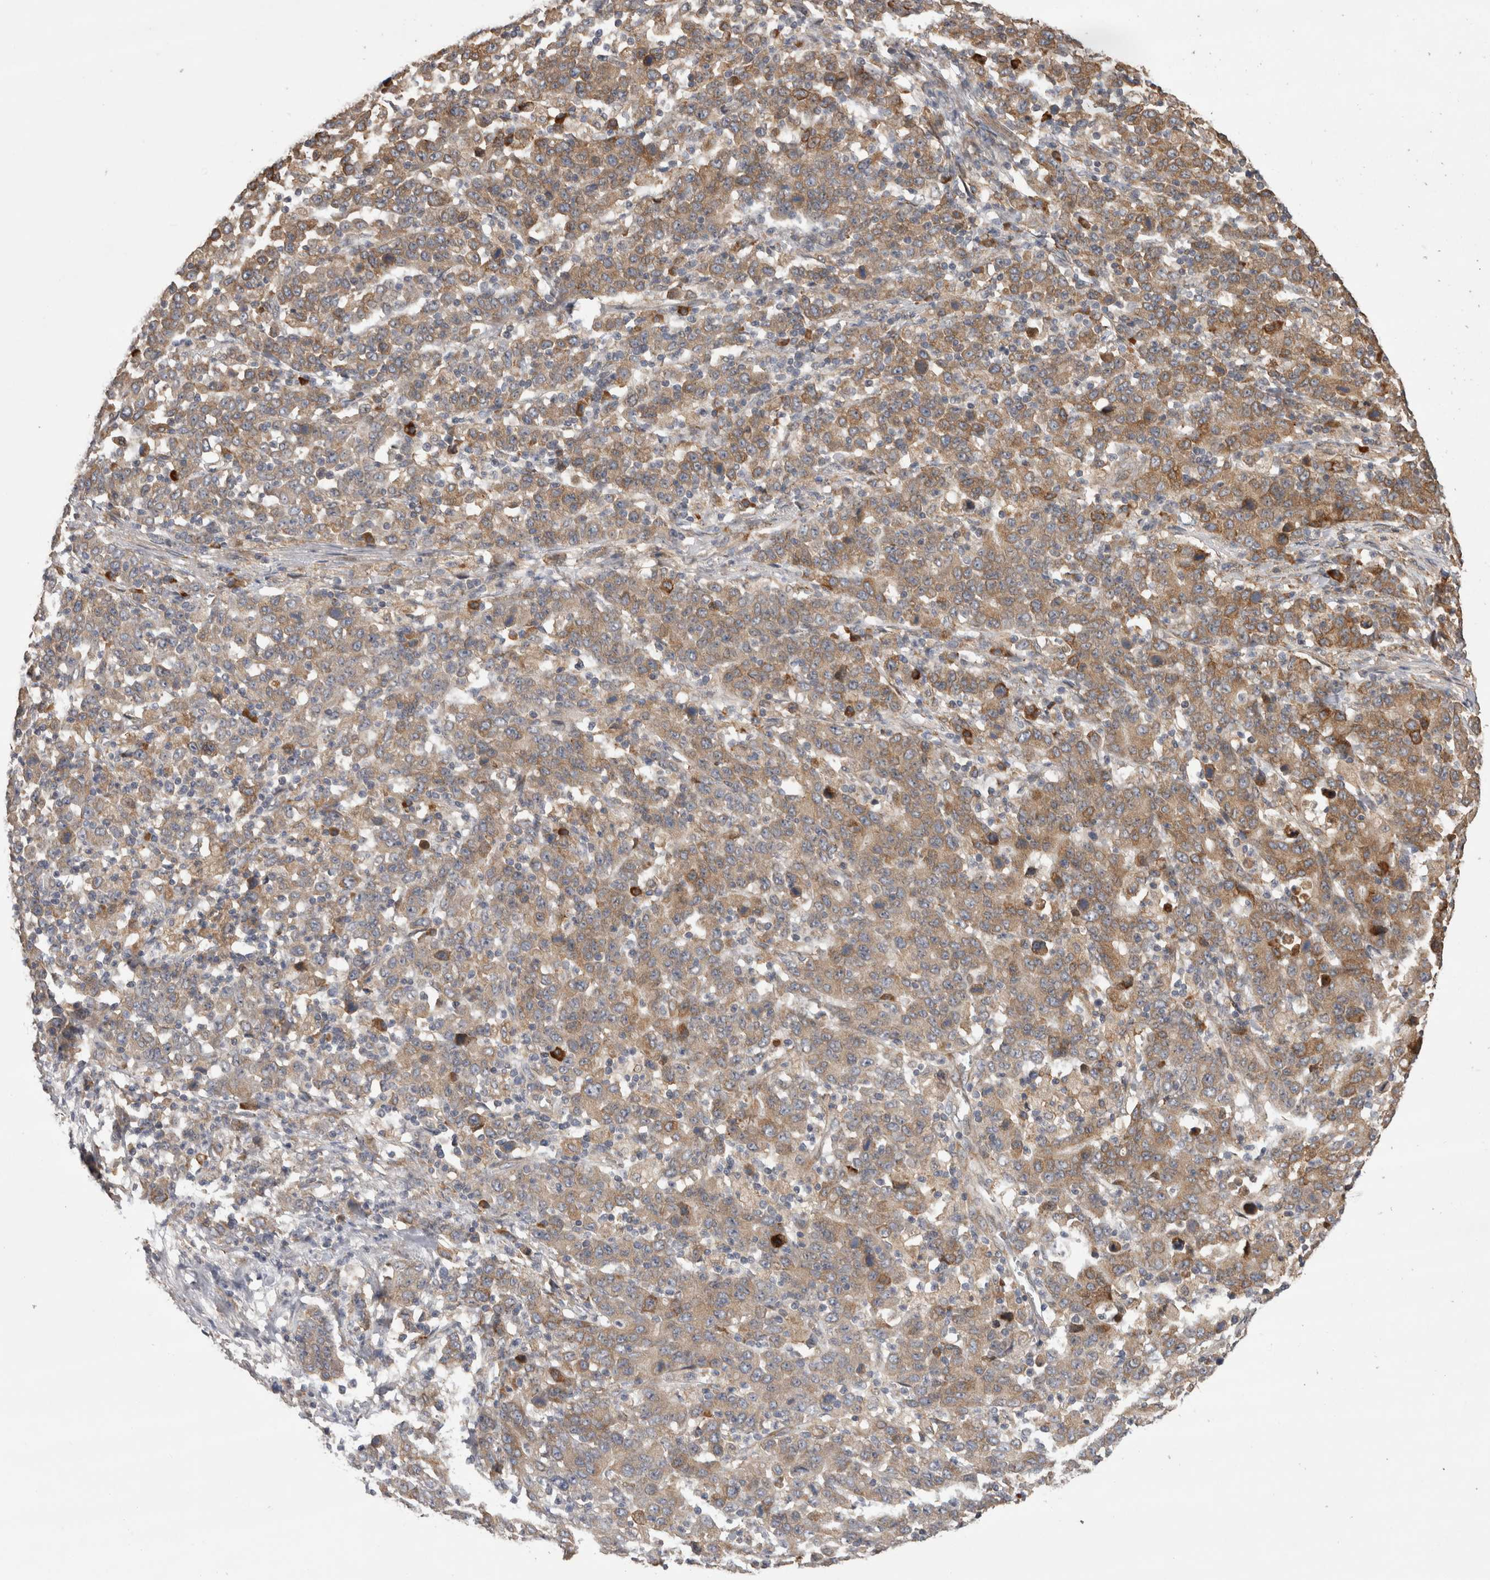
{"staining": {"intensity": "weak", "quantity": ">75%", "location": "cytoplasmic/membranous"}, "tissue": "stomach cancer", "cell_type": "Tumor cells", "image_type": "cancer", "snomed": [{"axis": "morphology", "description": "Adenocarcinoma, NOS"}, {"axis": "topography", "description": "Stomach, upper"}], "caption": "Tumor cells exhibit low levels of weak cytoplasmic/membranous expression in approximately >75% of cells in adenocarcinoma (stomach).", "gene": "TBCE", "patient": {"sex": "male", "age": 69}}